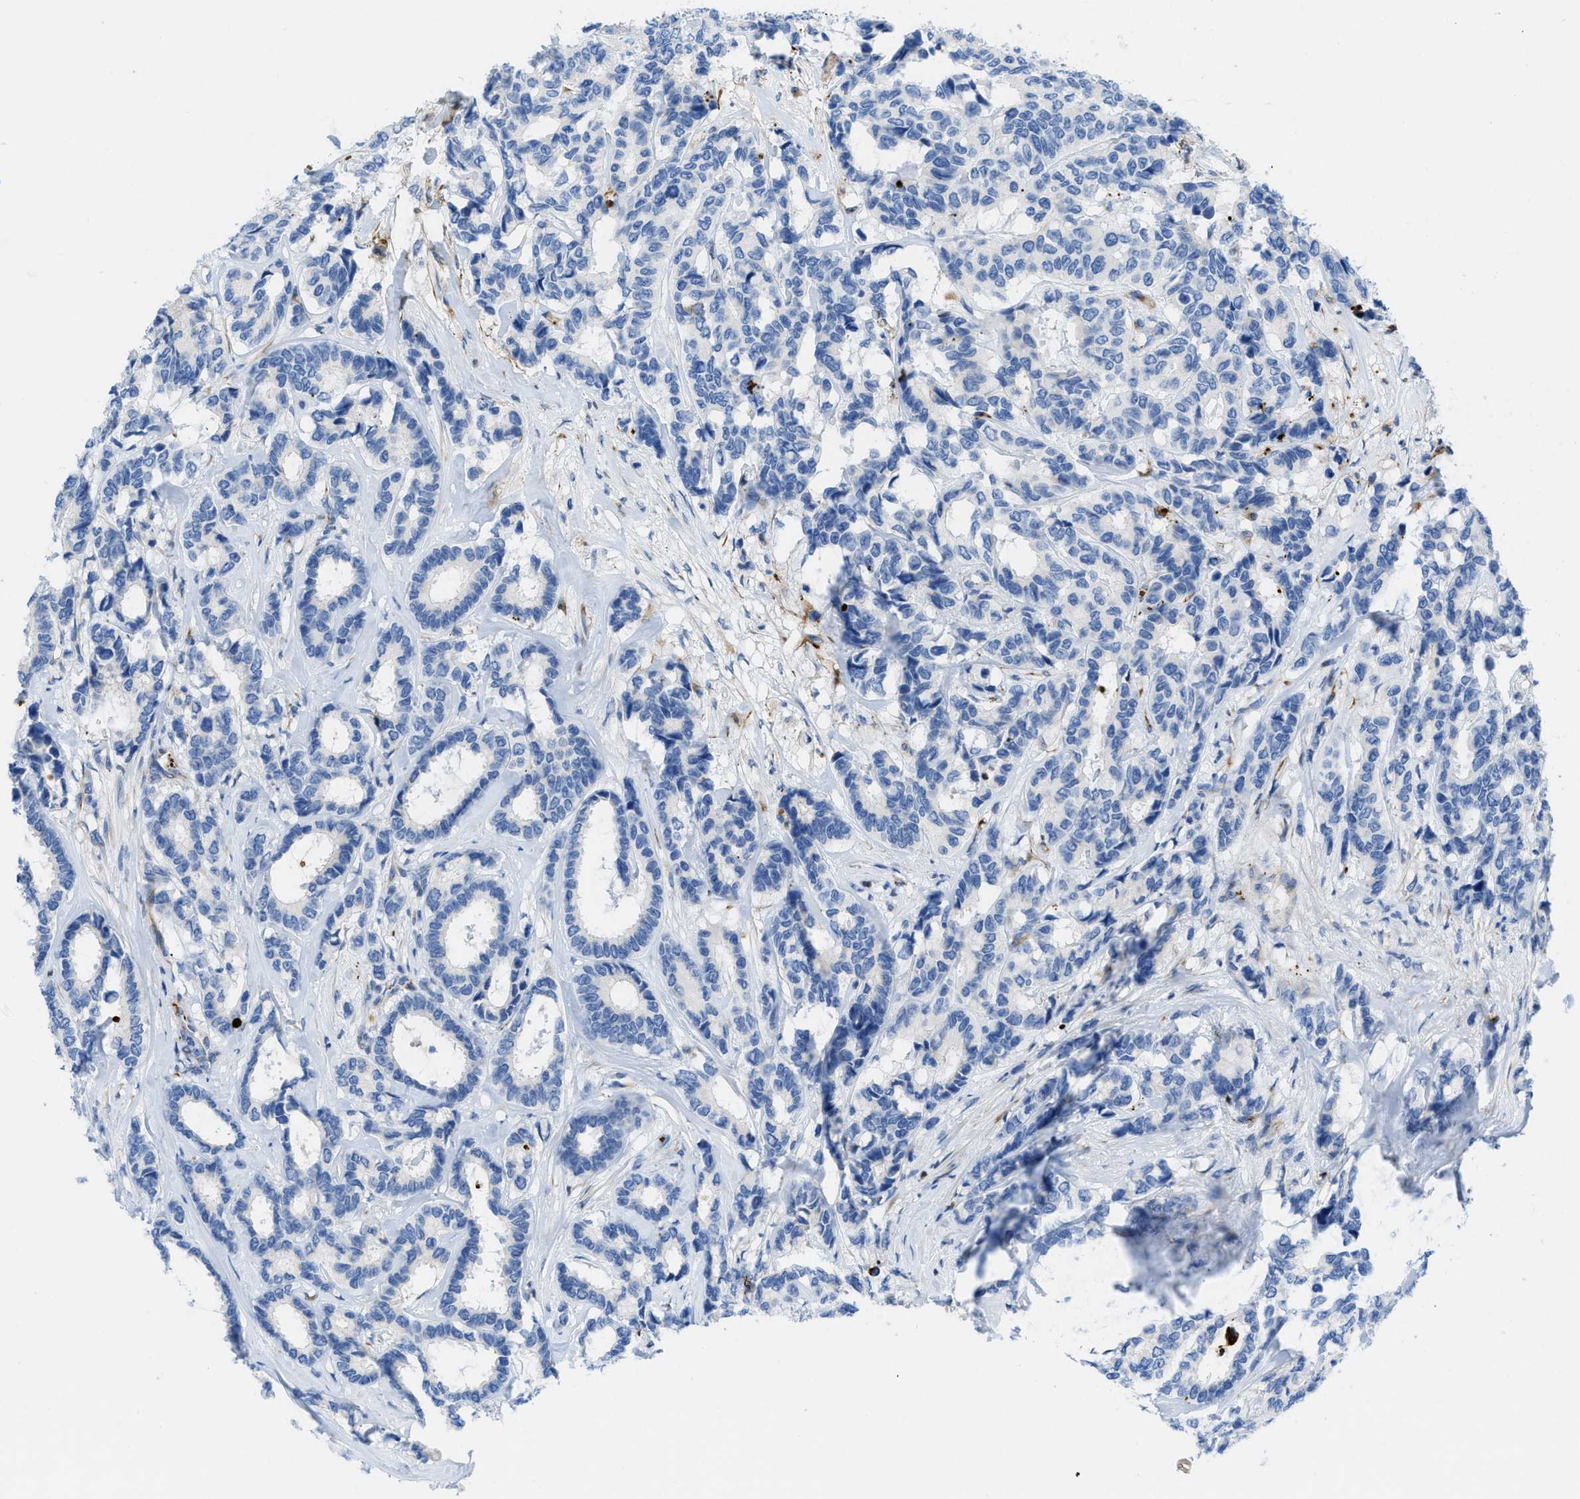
{"staining": {"intensity": "negative", "quantity": "none", "location": "none"}, "tissue": "breast cancer", "cell_type": "Tumor cells", "image_type": "cancer", "snomed": [{"axis": "morphology", "description": "Duct carcinoma"}, {"axis": "topography", "description": "Breast"}], "caption": "Protein analysis of invasive ductal carcinoma (breast) reveals no significant expression in tumor cells. The staining is performed using DAB brown chromogen with nuclei counter-stained in using hematoxylin.", "gene": "XCR1", "patient": {"sex": "female", "age": 87}}